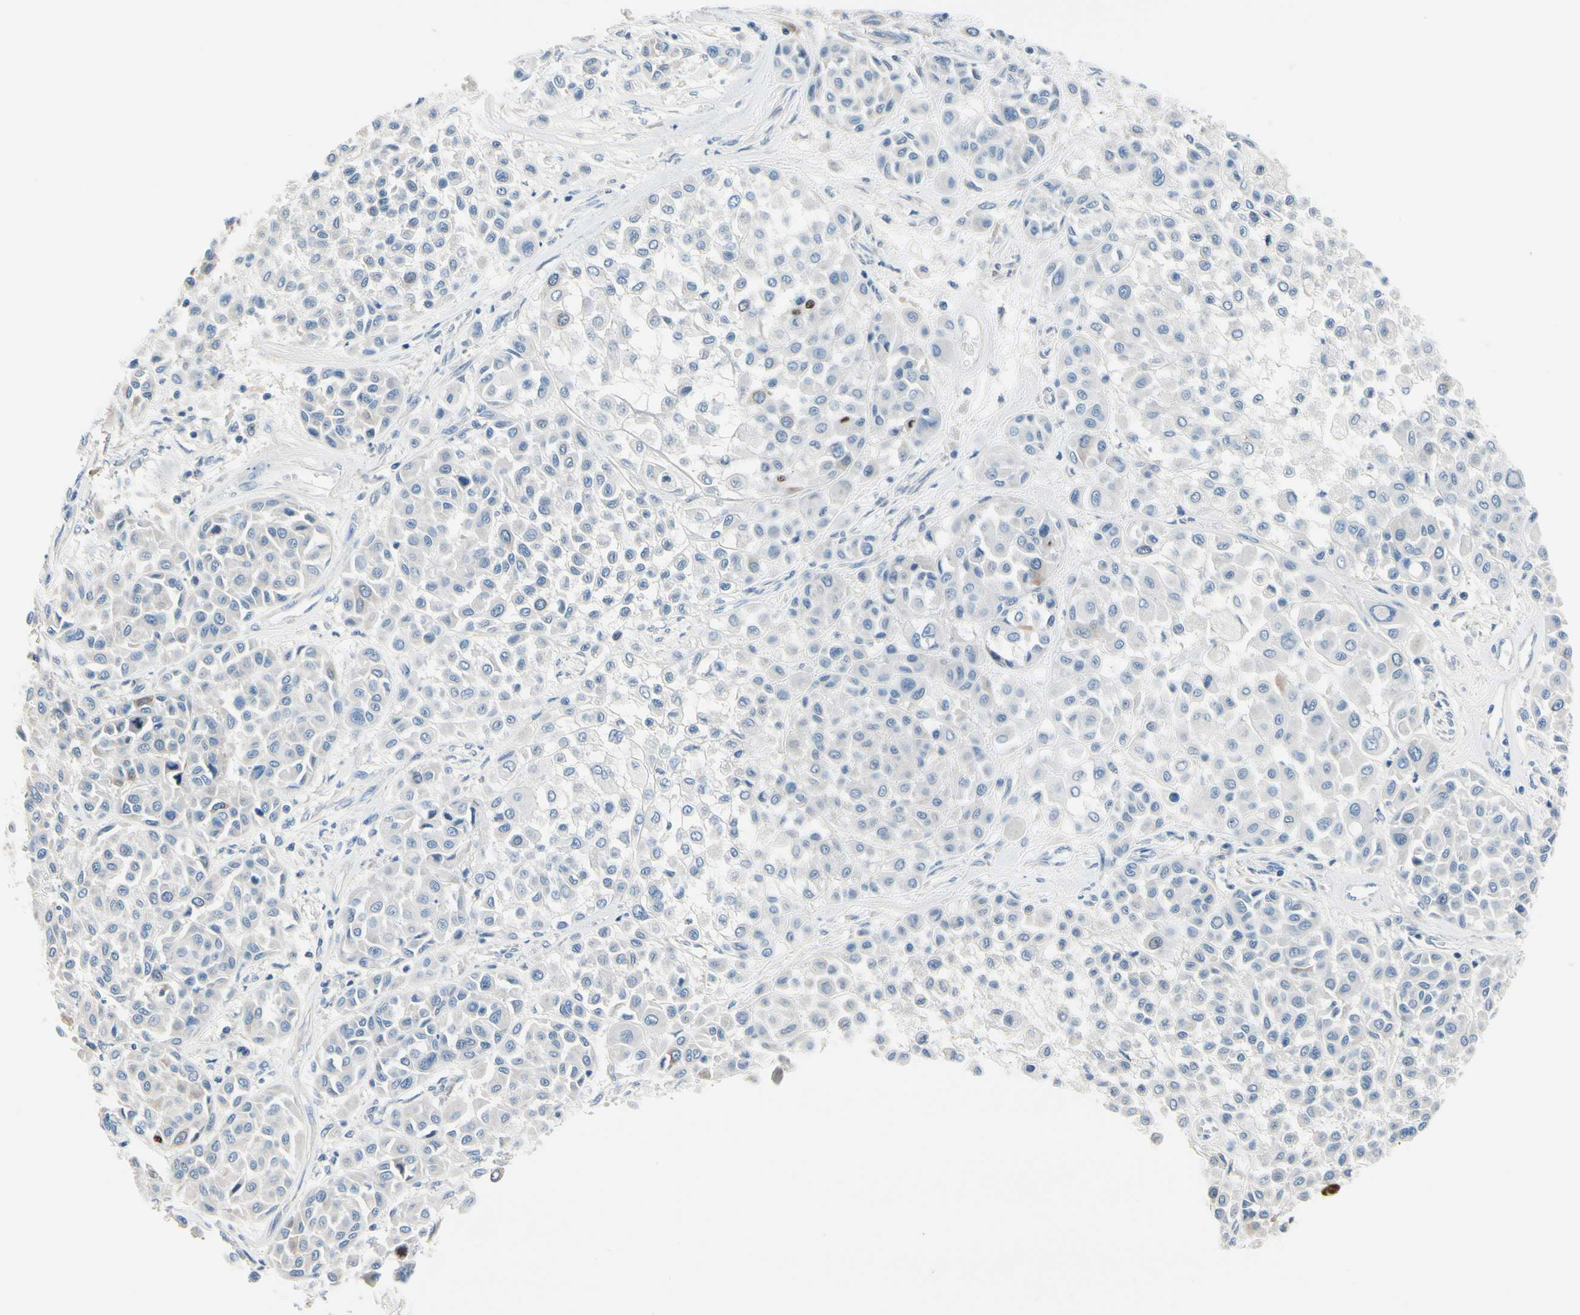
{"staining": {"intensity": "negative", "quantity": "none", "location": "none"}, "tissue": "melanoma", "cell_type": "Tumor cells", "image_type": "cancer", "snomed": [{"axis": "morphology", "description": "Malignant melanoma, Metastatic site"}, {"axis": "topography", "description": "Soft tissue"}], "caption": "Melanoma was stained to show a protein in brown. There is no significant positivity in tumor cells.", "gene": "CKAP2", "patient": {"sex": "male", "age": 41}}